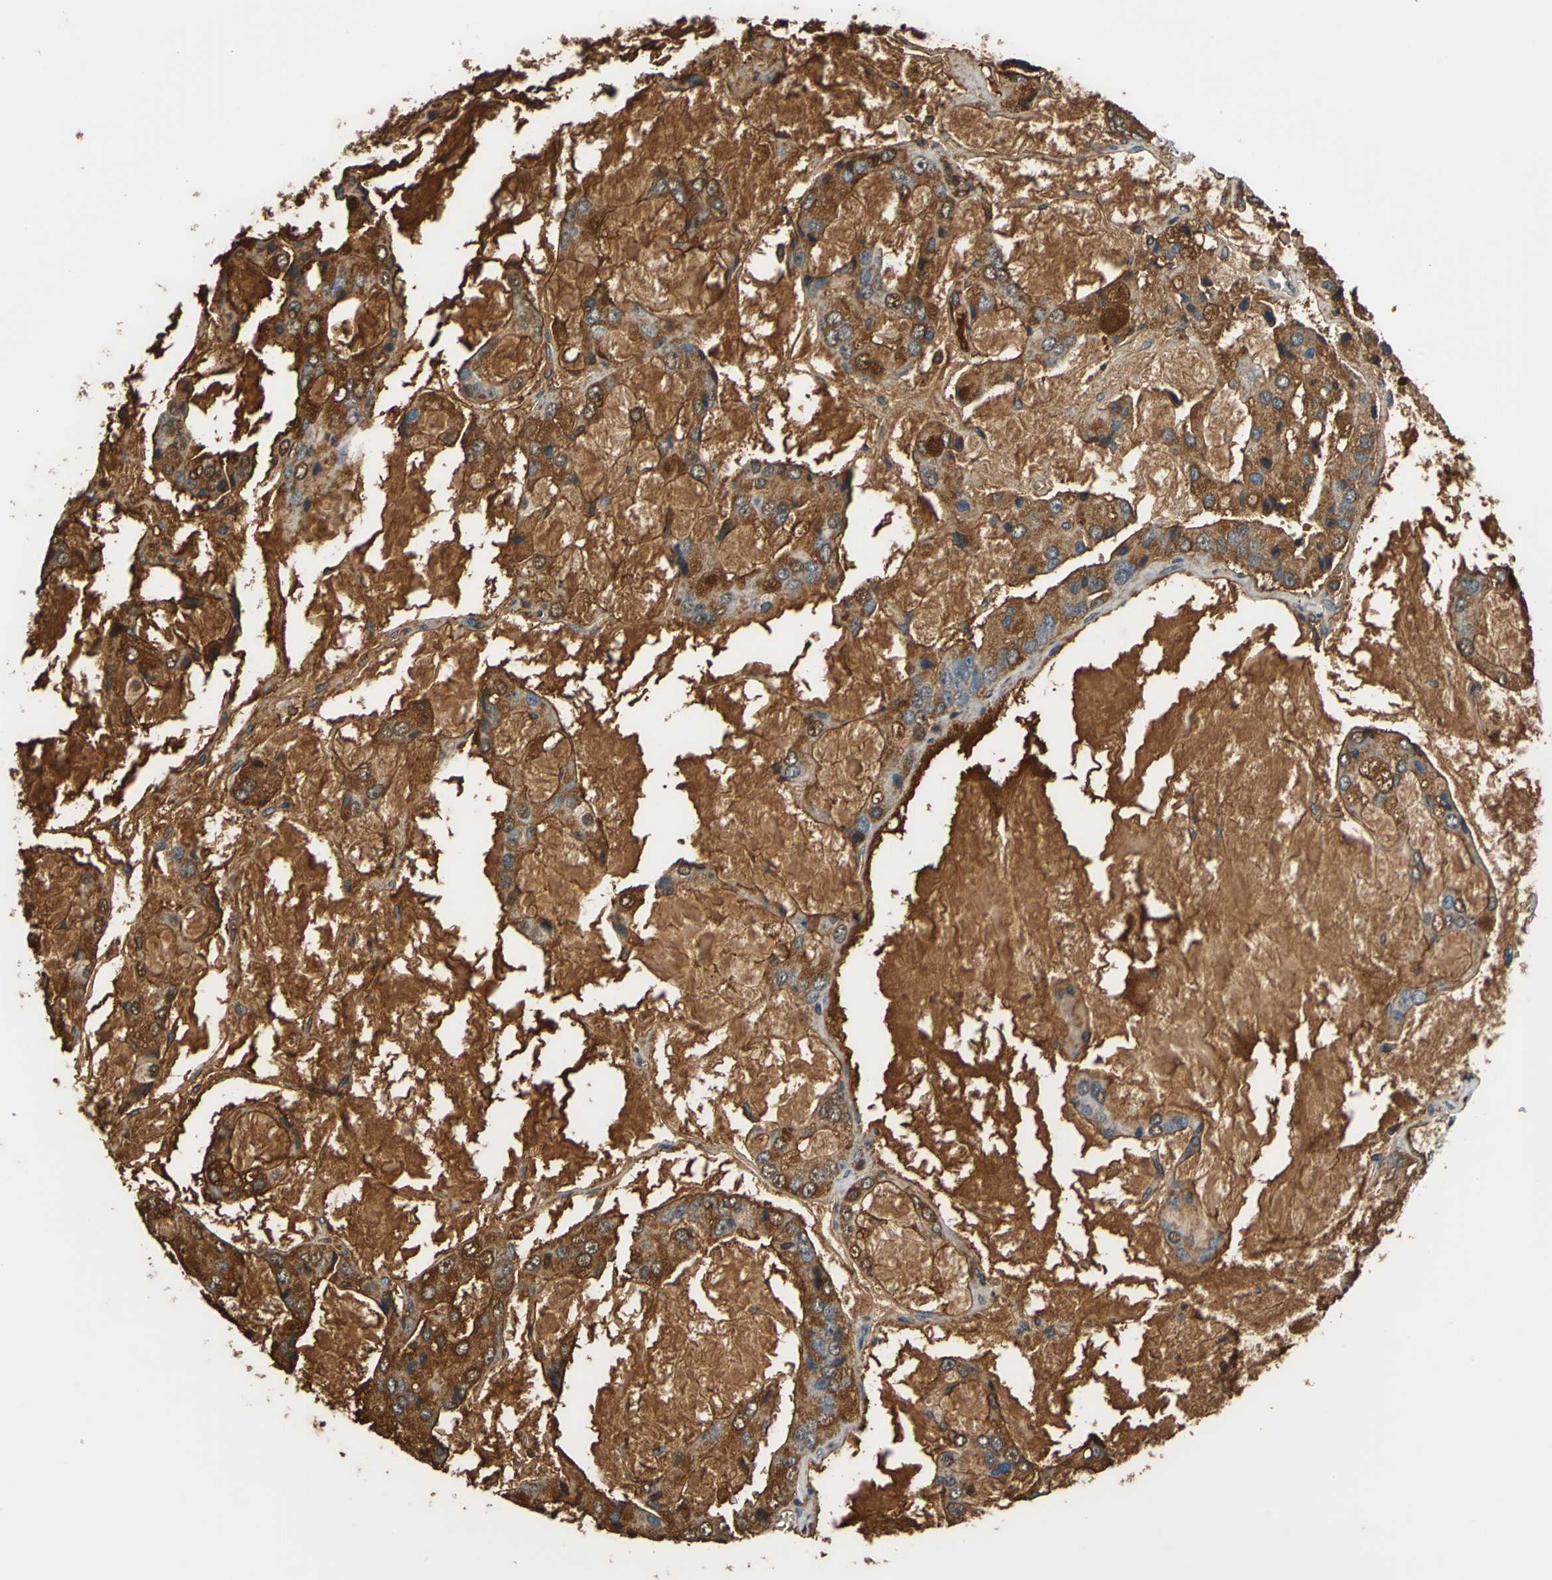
{"staining": {"intensity": "strong", "quantity": ">75%", "location": "cytoplasmic/membranous"}, "tissue": "prostate cancer", "cell_type": "Tumor cells", "image_type": "cancer", "snomed": [{"axis": "morphology", "description": "Adenocarcinoma, High grade"}, {"axis": "topography", "description": "Prostate"}], "caption": "Prostate adenocarcinoma (high-grade) stained for a protein (brown) displays strong cytoplasmic/membranous positive staining in about >75% of tumor cells.", "gene": "ALB", "patient": {"sex": "male", "age": 67}}